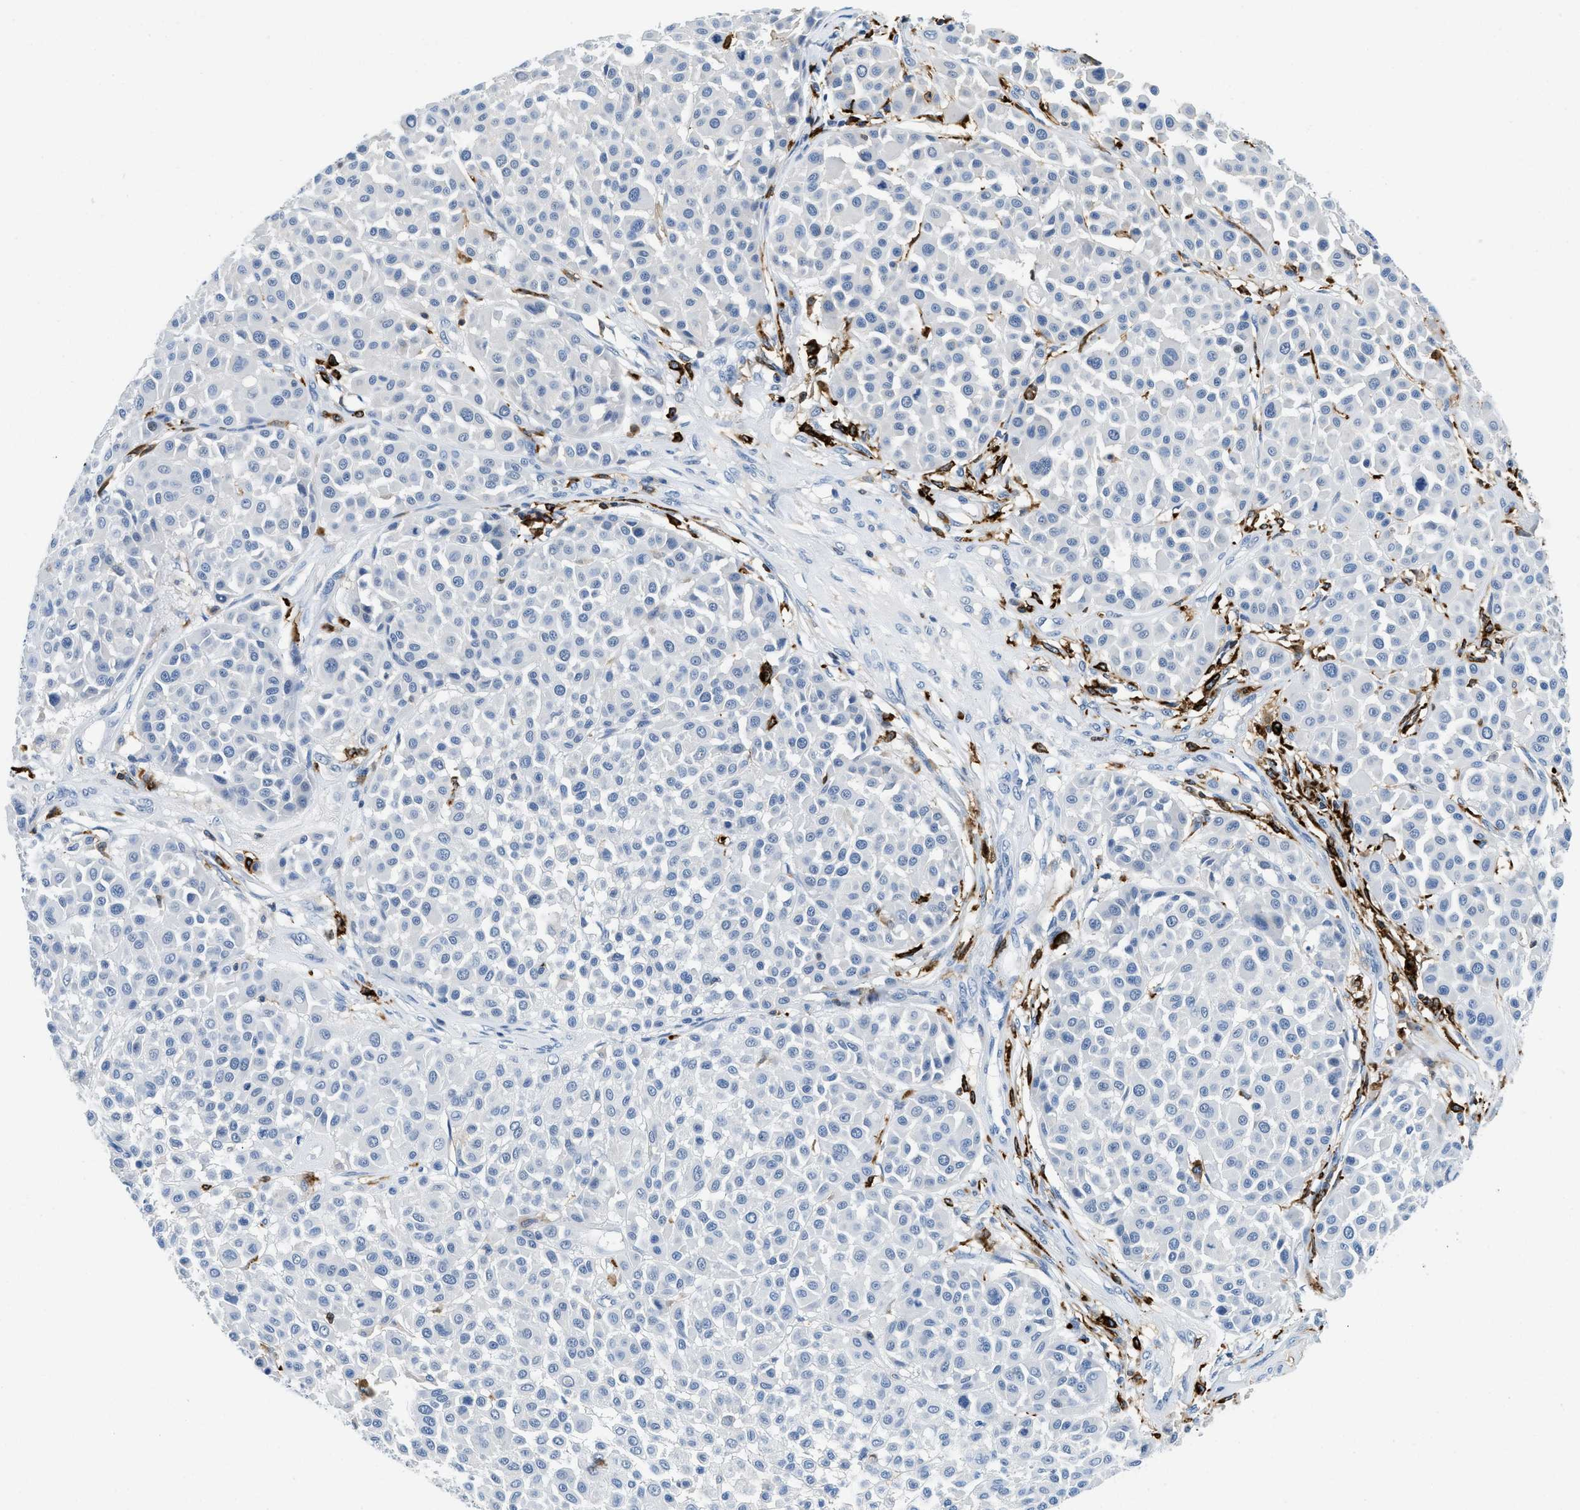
{"staining": {"intensity": "negative", "quantity": "none", "location": "none"}, "tissue": "melanoma", "cell_type": "Tumor cells", "image_type": "cancer", "snomed": [{"axis": "morphology", "description": "Malignant melanoma, Metastatic site"}, {"axis": "topography", "description": "Soft tissue"}], "caption": "Melanoma stained for a protein using immunohistochemistry shows no expression tumor cells.", "gene": "CD226", "patient": {"sex": "male", "age": 41}}